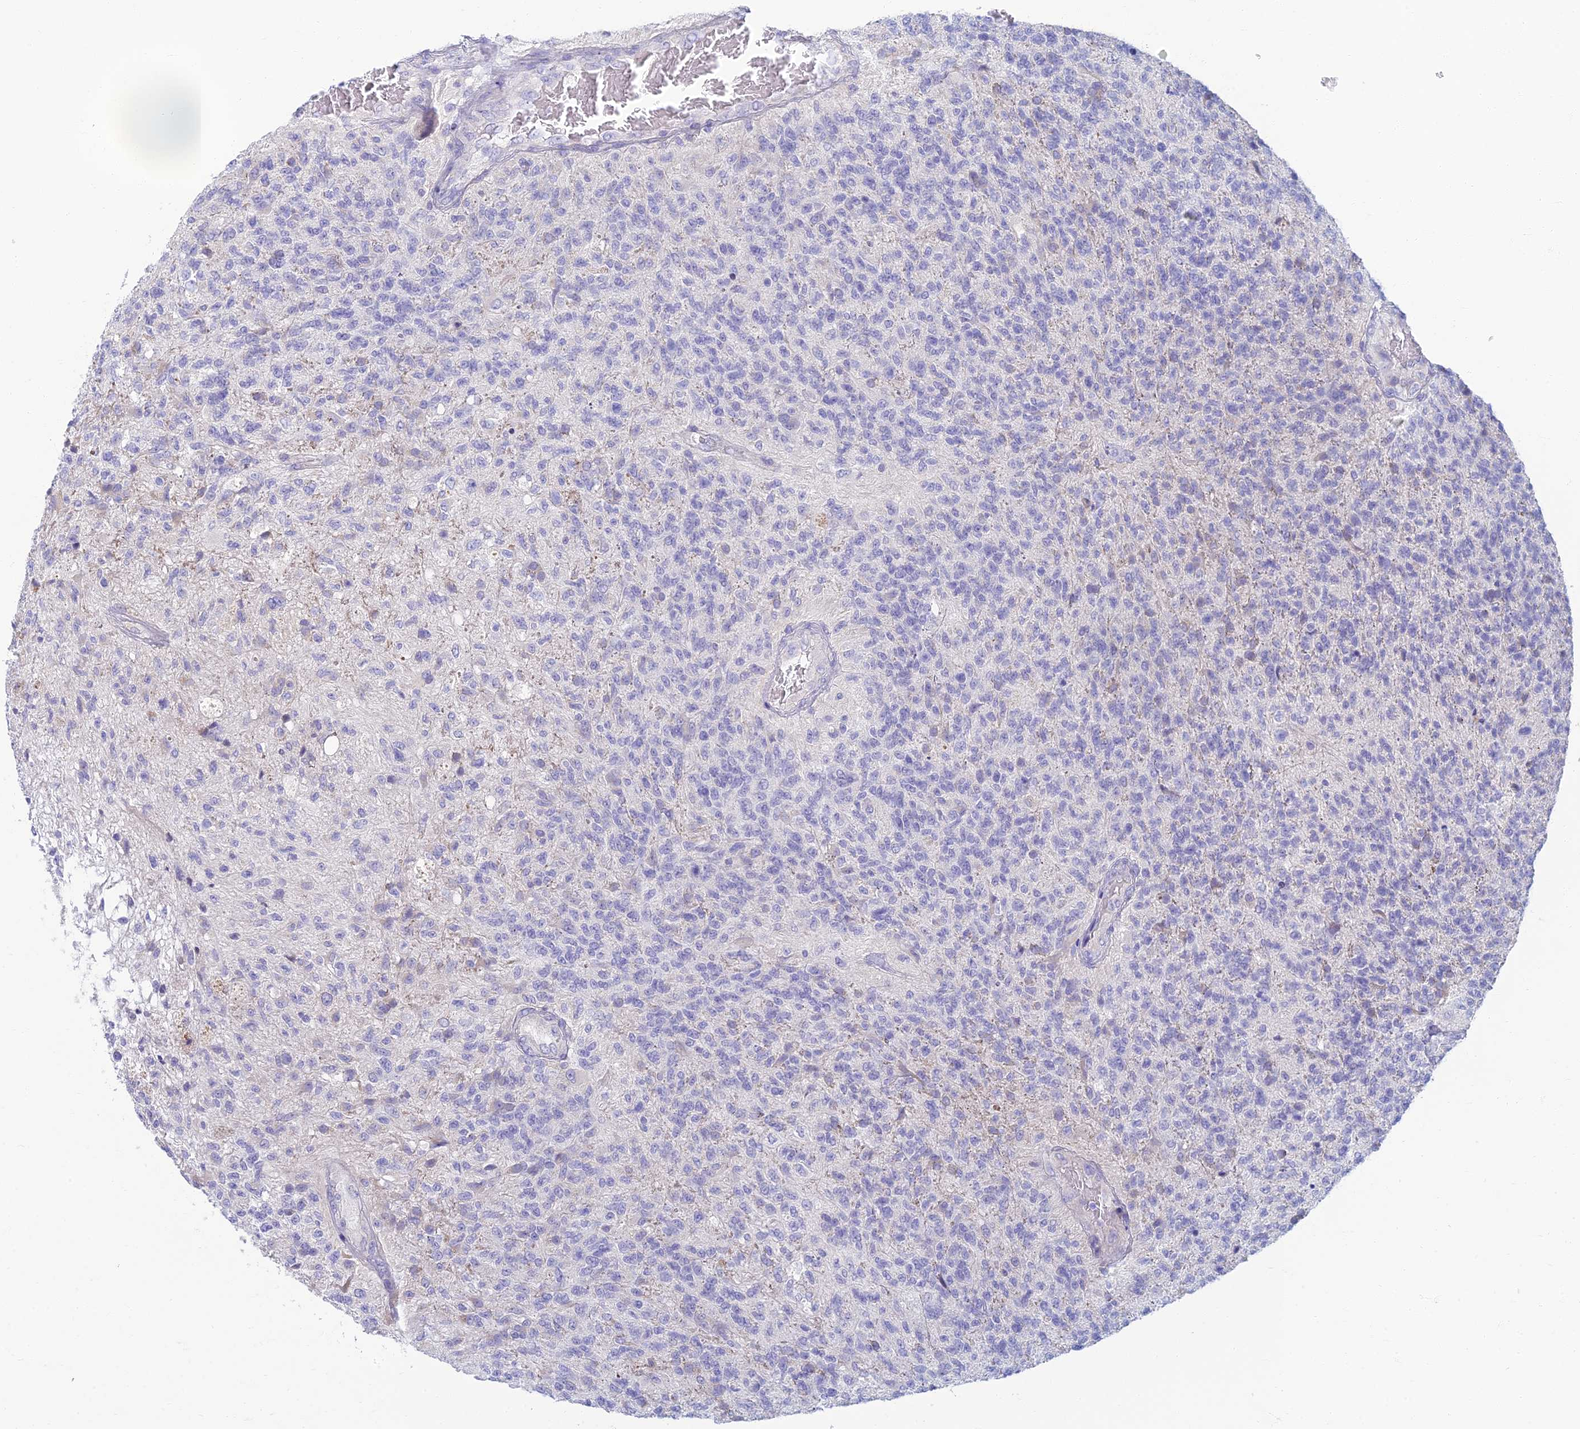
{"staining": {"intensity": "negative", "quantity": "none", "location": "none"}, "tissue": "glioma", "cell_type": "Tumor cells", "image_type": "cancer", "snomed": [{"axis": "morphology", "description": "Glioma, malignant, High grade"}, {"axis": "topography", "description": "Brain"}], "caption": "IHC image of malignant glioma (high-grade) stained for a protein (brown), which shows no positivity in tumor cells.", "gene": "SLC25A41", "patient": {"sex": "male", "age": 56}}